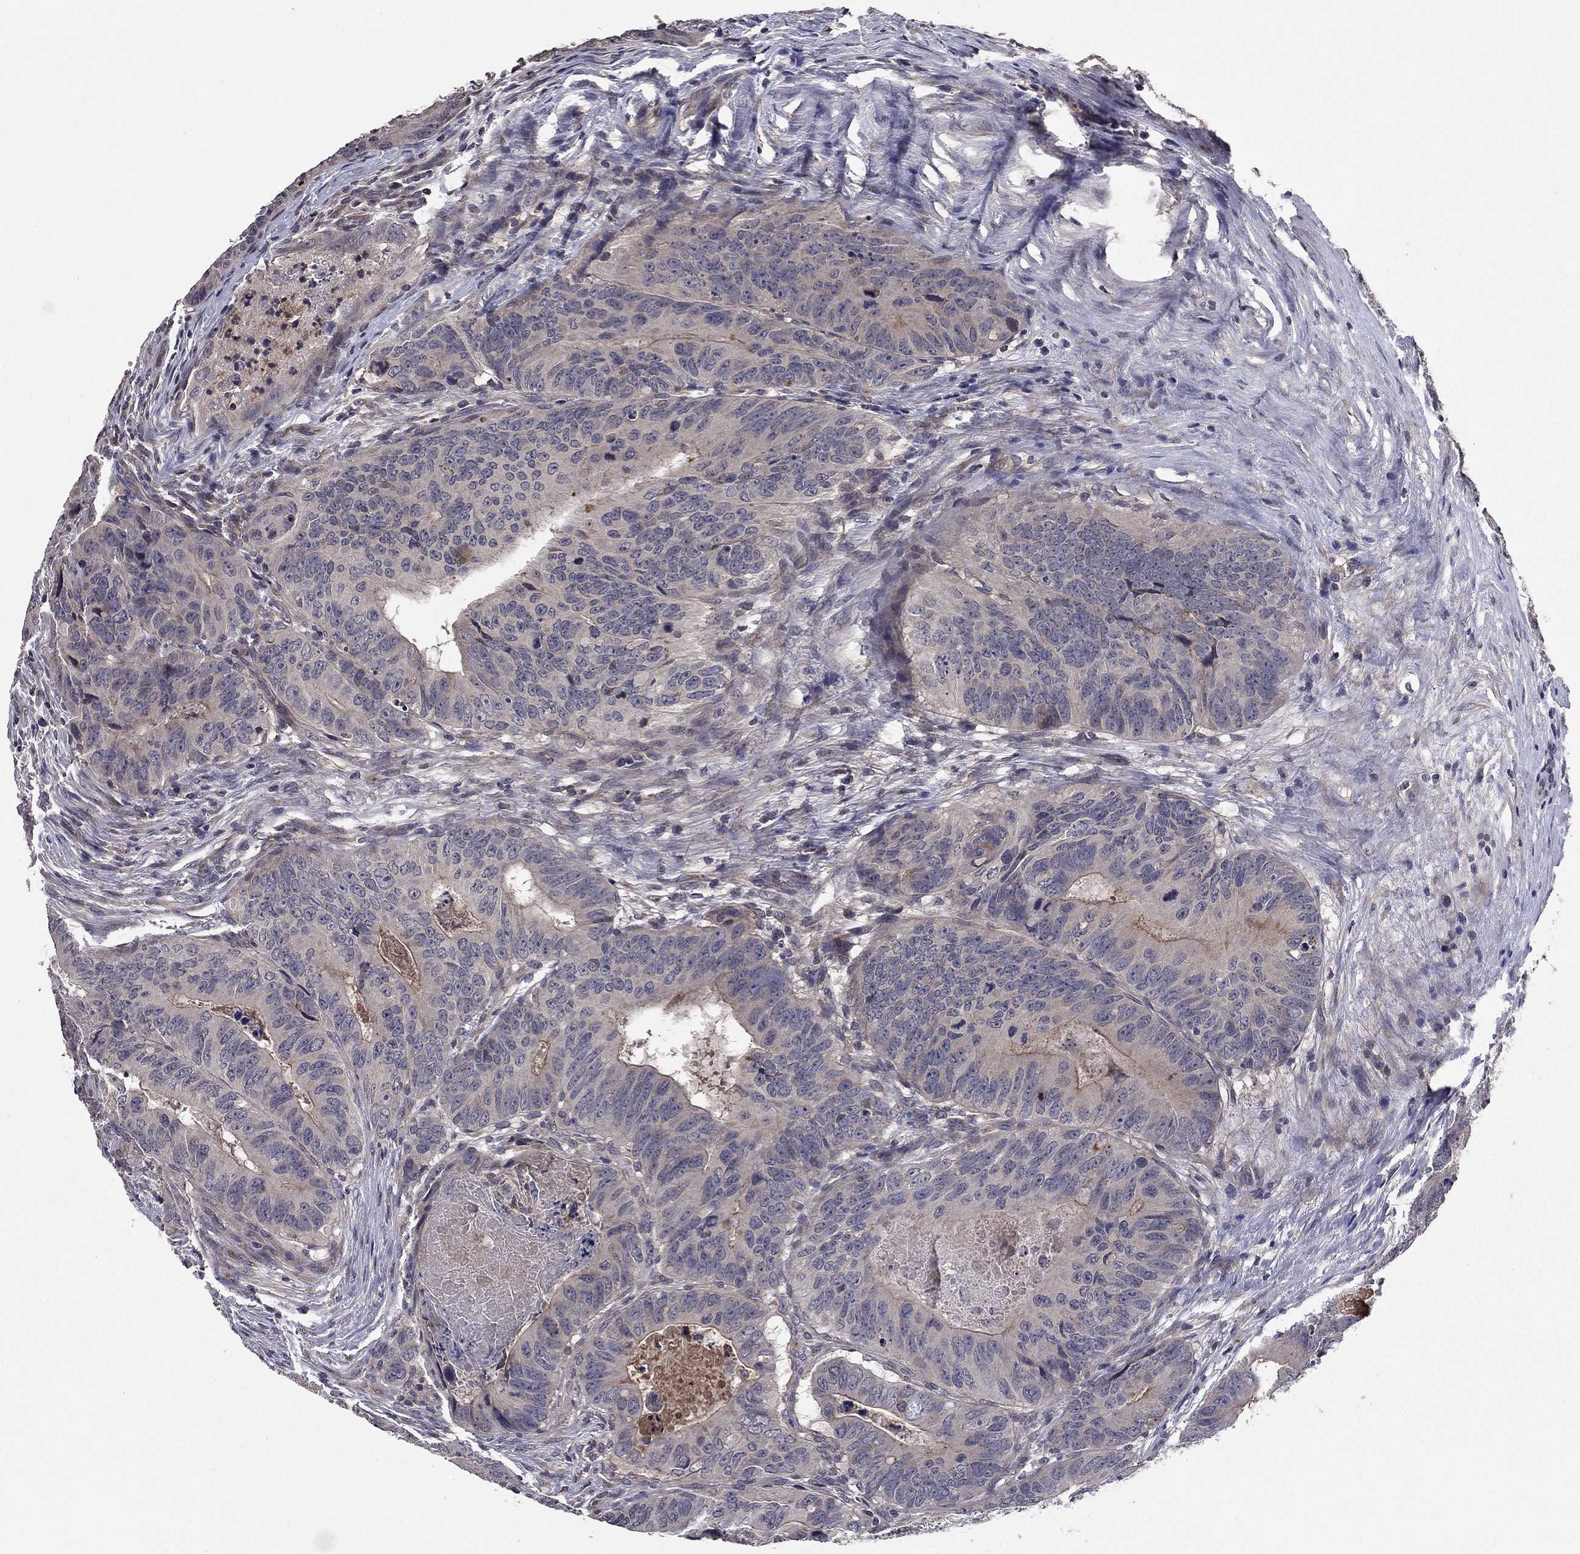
{"staining": {"intensity": "weak", "quantity": "<25%", "location": "cytoplasmic/membranous"}, "tissue": "colorectal cancer", "cell_type": "Tumor cells", "image_type": "cancer", "snomed": [{"axis": "morphology", "description": "Adenocarcinoma, NOS"}, {"axis": "topography", "description": "Colon"}], "caption": "DAB (3,3'-diaminobenzidine) immunohistochemical staining of human colorectal cancer displays no significant positivity in tumor cells.", "gene": "PROS1", "patient": {"sex": "male", "age": 79}}